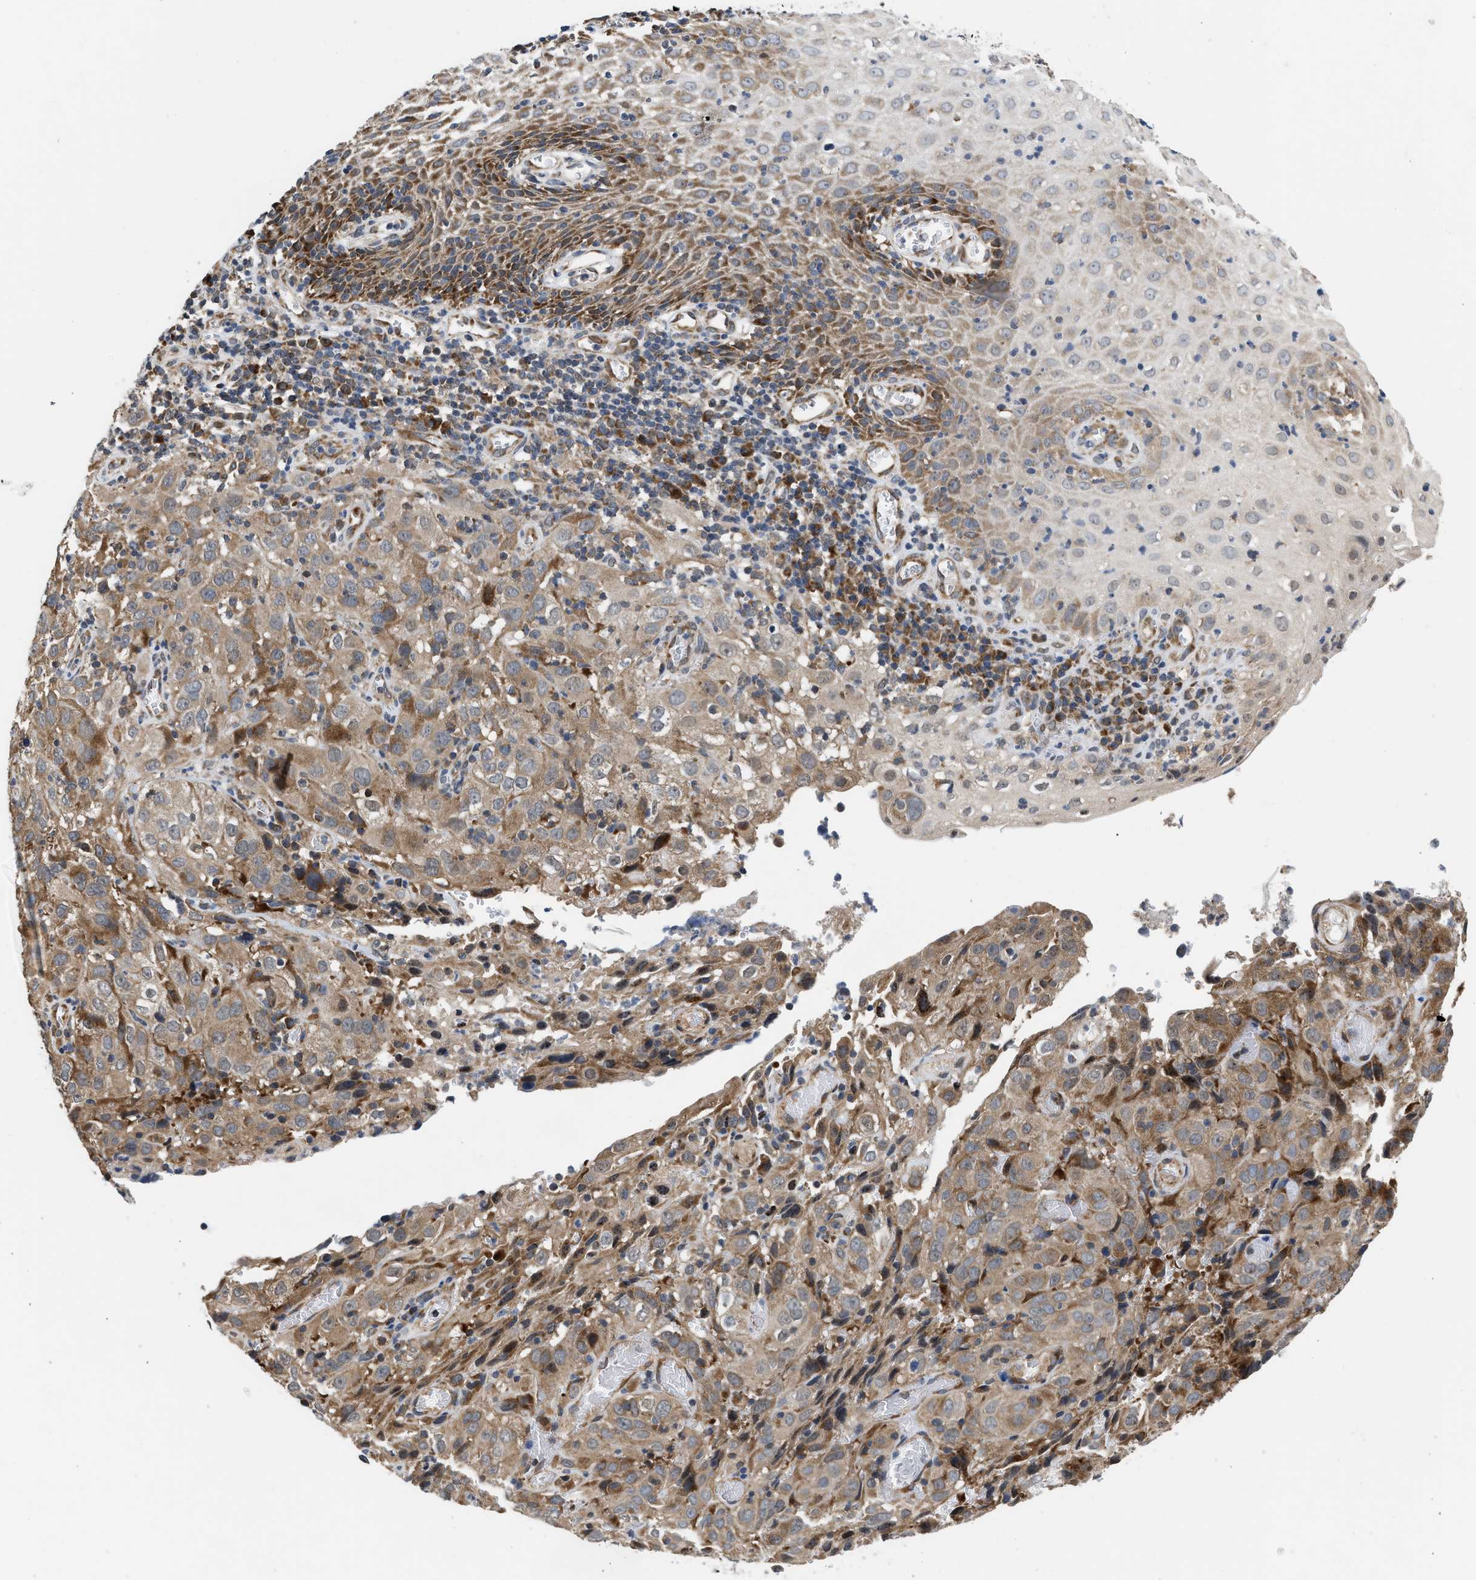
{"staining": {"intensity": "moderate", "quantity": ">75%", "location": "cytoplasmic/membranous"}, "tissue": "cervical cancer", "cell_type": "Tumor cells", "image_type": "cancer", "snomed": [{"axis": "morphology", "description": "Squamous cell carcinoma, NOS"}, {"axis": "topography", "description": "Cervix"}], "caption": "Immunohistochemistry (IHC) histopathology image of human cervical cancer stained for a protein (brown), which shows medium levels of moderate cytoplasmic/membranous staining in approximately >75% of tumor cells.", "gene": "POLG2", "patient": {"sex": "female", "age": 32}}